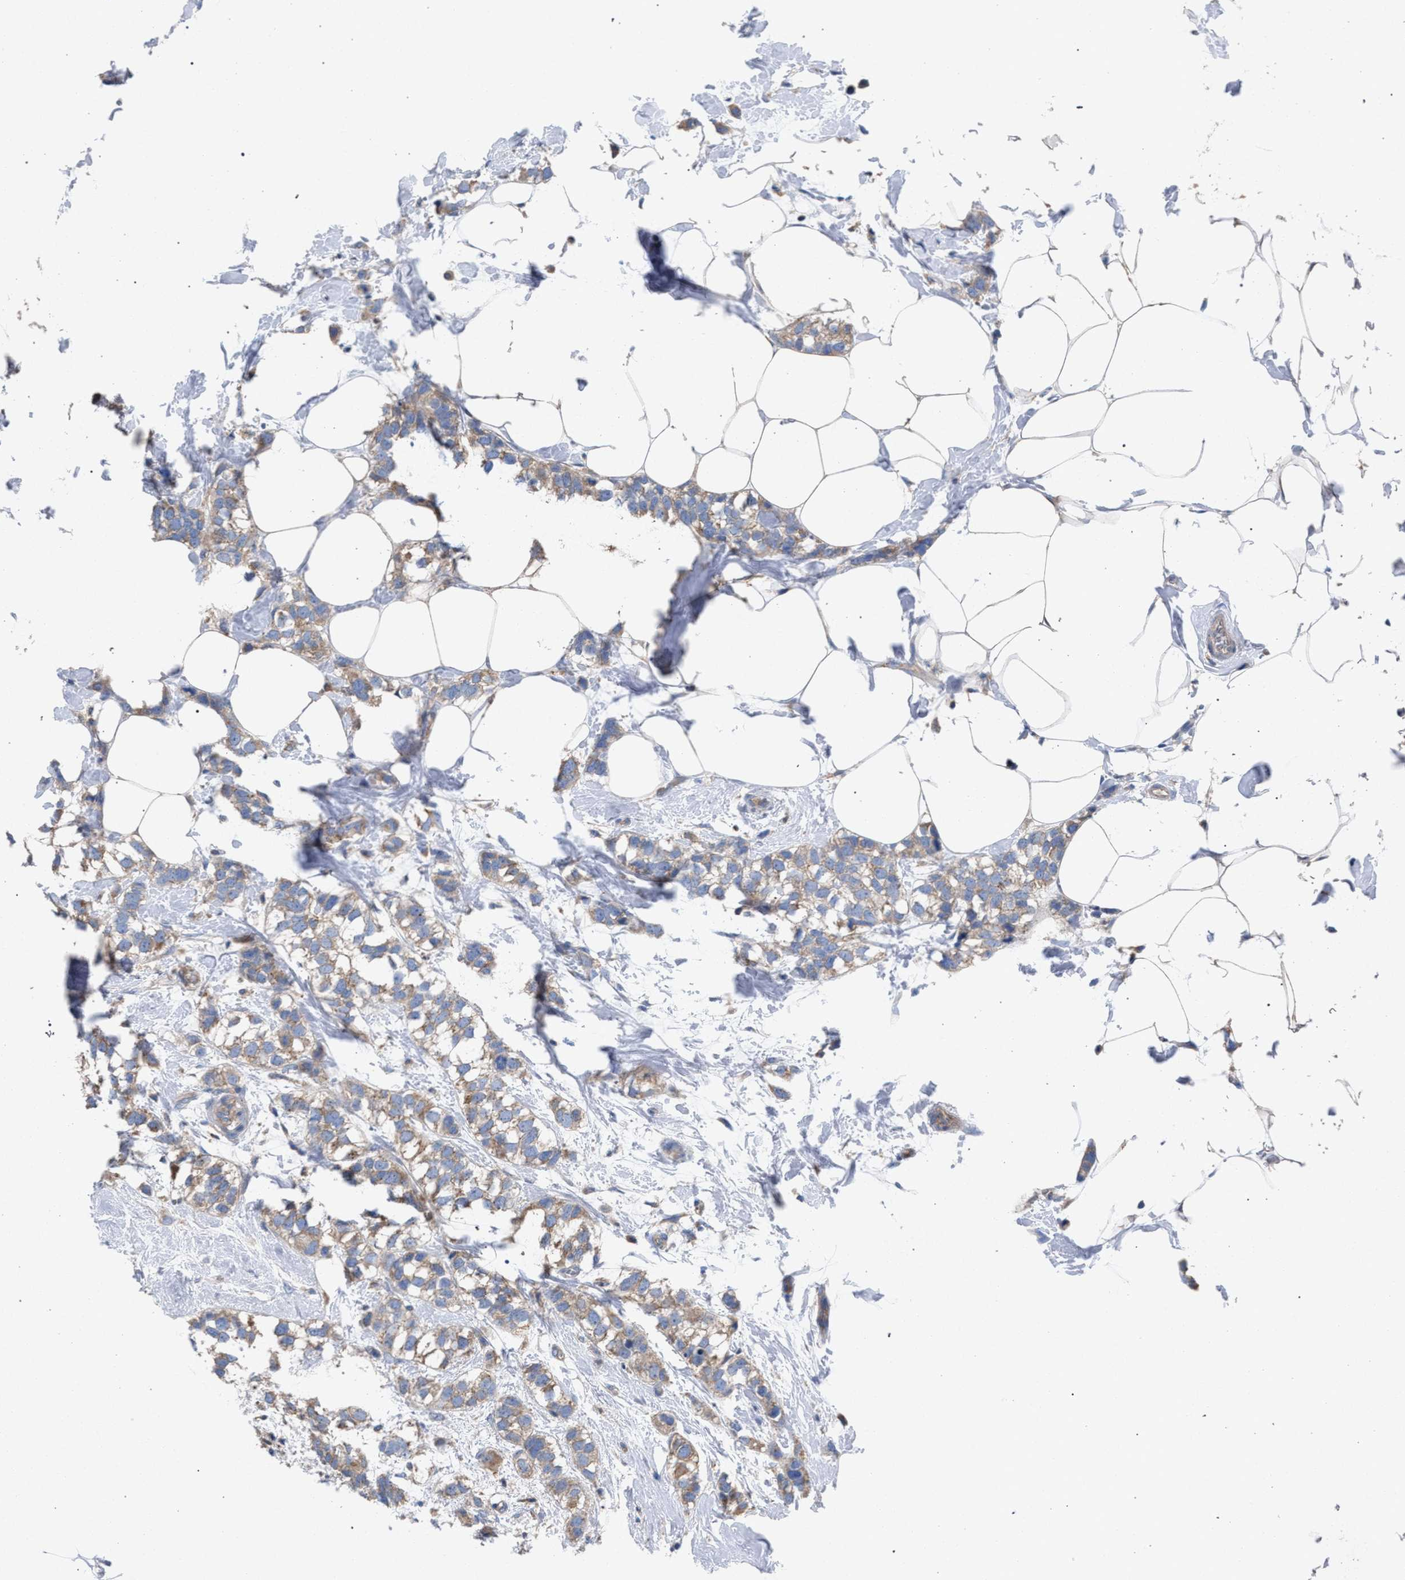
{"staining": {"intensity": "weak", "quantity": ">75%", "location": "cytoplasmic/membranous"}, "tissue": "breast cancer", "cell_type": "Tumor cells", "image_type": "cancer", "snomed": [{"axis": "morphology", "description": "Normal tissue, NOS"}, {"axis": "morphology", "description": "Duct carcinoma"}, {"axis": "topography", "description": "Breast"}], "caption": "Immunohistochemistry histopathology image of neoplastic tissue: breast infiltrating ductal carcinoma stained using immunohistochemistry displays low levels of weak protein expression localized specifically in the cytoplasmic/membranous of tumor cells, appearing as a cytoplasmic/membranous brown color.", "gene": "VPS13A", "patient": {"sex": "female", "age": 50}}